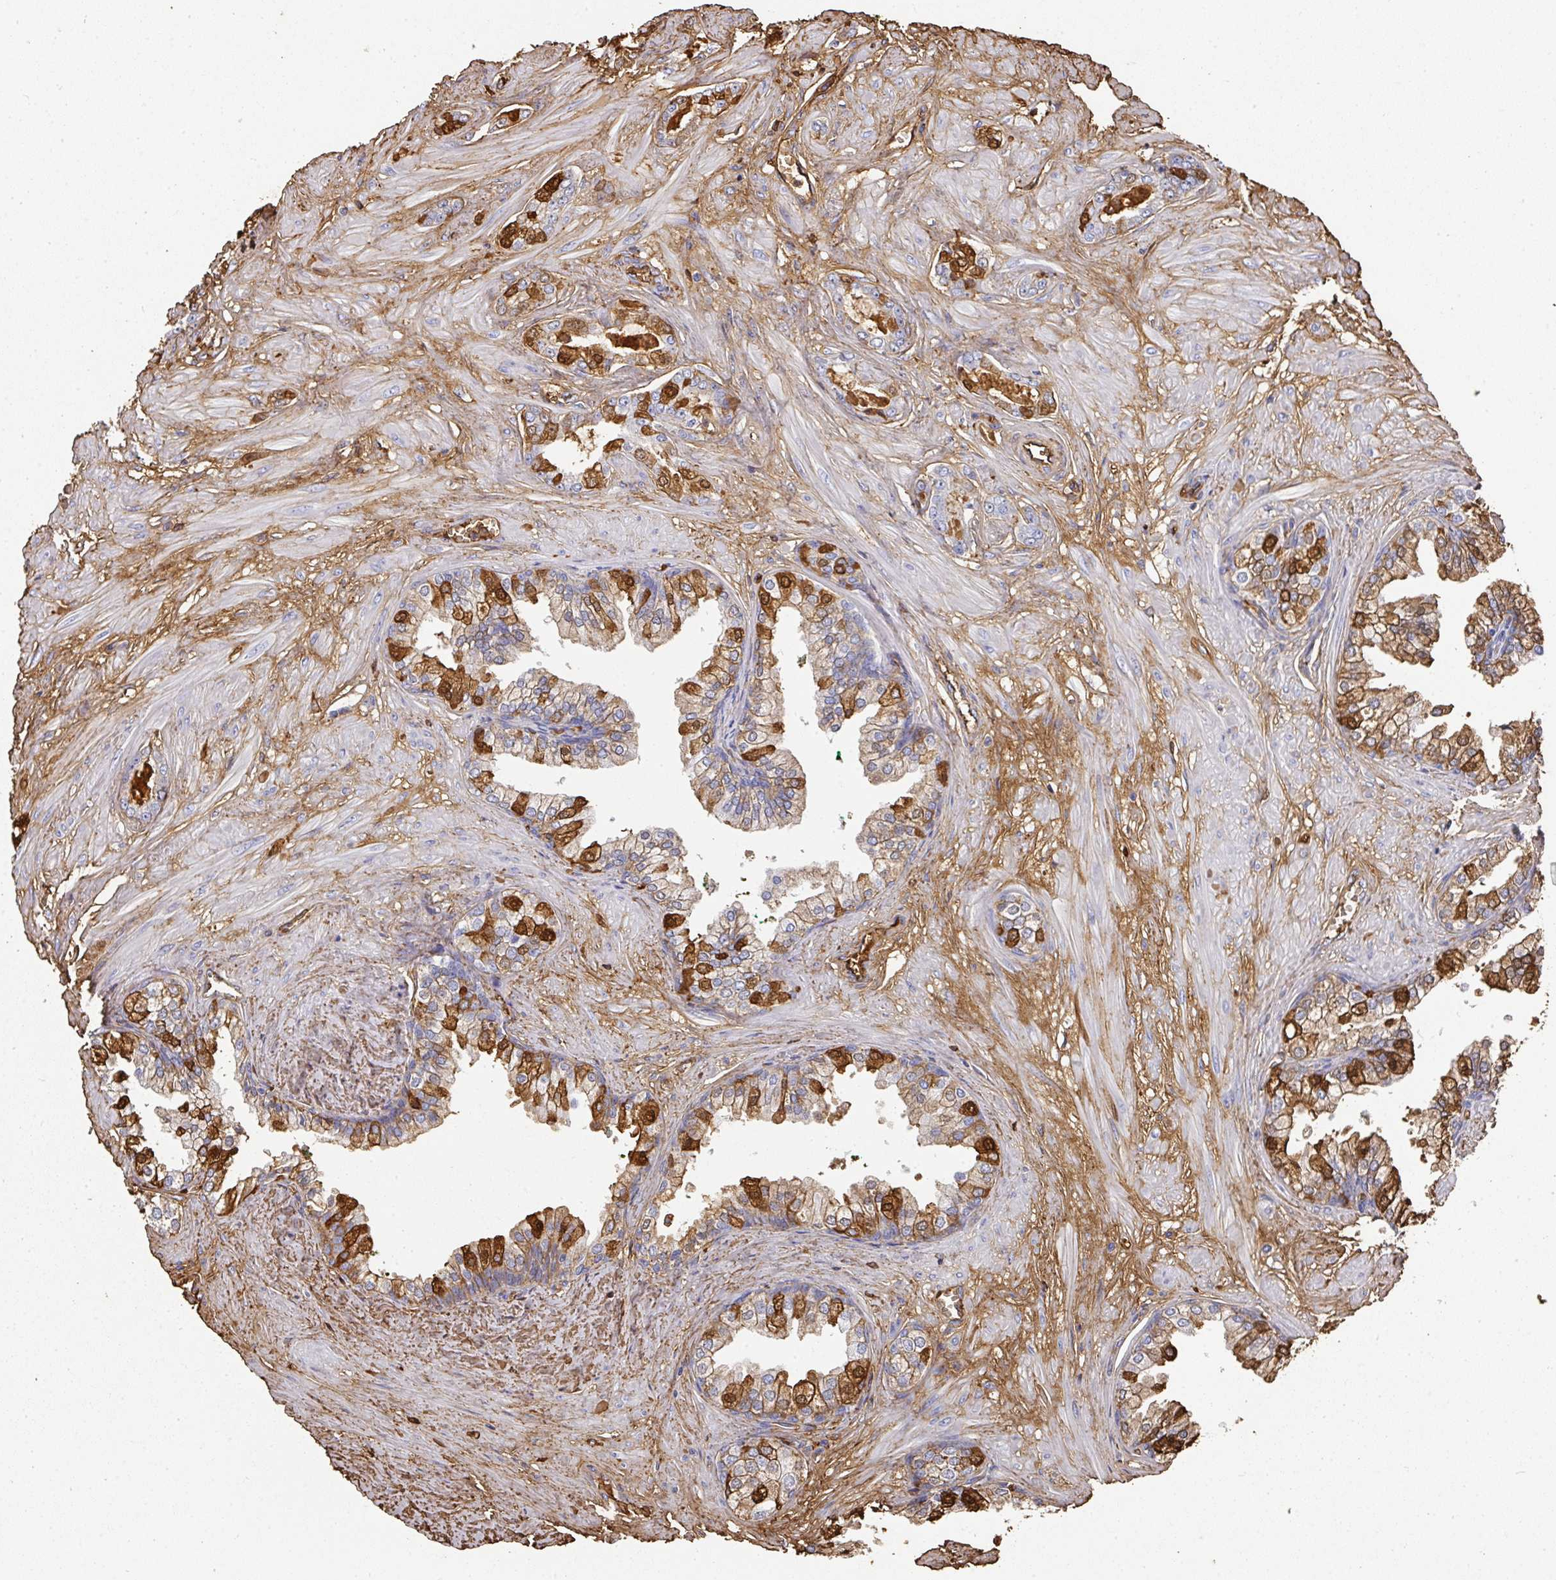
{"staining": {"intensity": "moderate", "quantity": "25%-75%", "location": "cytoplasmic/membranous,nuclear"}, "tissue": "prostate cancer", "cell_type": "Tumor cells", "image_type": "cancer", "snomed": [{"axis": "morphology", "description": "Adenocarcinoma, Low grade"}, {"axis": "topography", "description": "Prostate"}], "caption": "Protein expression analysis of human adenocarcinoma (low-grade) (prostate) reveals moderate cytoplasmic/membranous and nuclear positivity in approximately 25%-75% of tumor cells.", "gene": "ALB", "patient": {"sex": "male", "age": 60}}